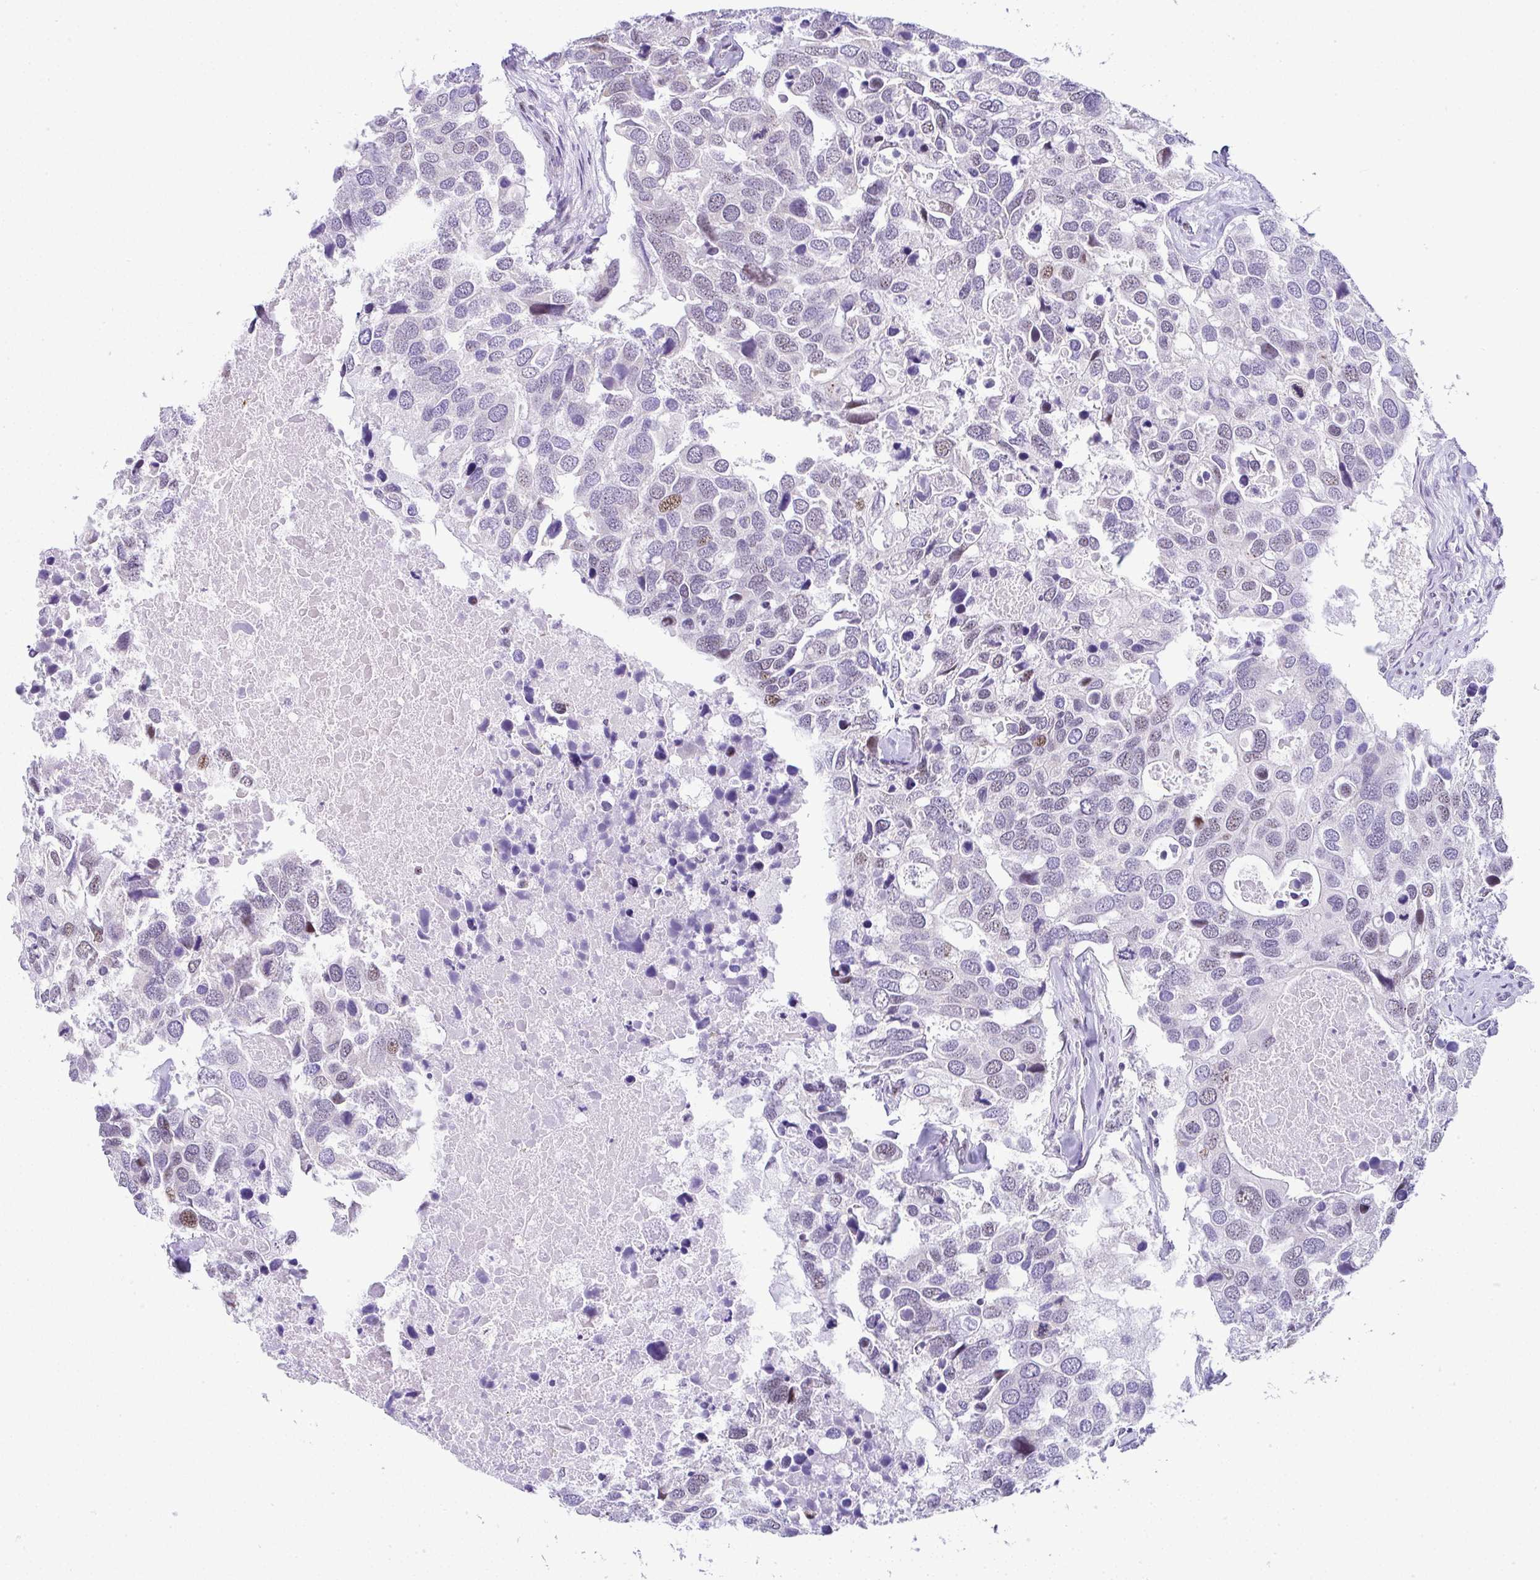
{"staining": {"intensity": "moderate", "quantity": "<25%", "location": "nuclear"}, "tissue": "breast cancer", "cell_type": "Tumor cells", "image_type": "cancer", "snomed": [{"axis": "morphology", "description": "Duct carcinoma"}, {"axis": "topography", "description": "Breast"}], "caption": "IHC staining of infiltrating ductal carcinoma (breast), which exhibits low levels of moderate nuclear staining in approximately <25% of tumor cells indicating moderate nuclear protein positivity. The staining was performed using DAB (brown) for protein detection and nuclei were counterstained in hematoxylin (blue).", "gene": "NR1D2", "patient": {"sex": "female", "age": 83}}